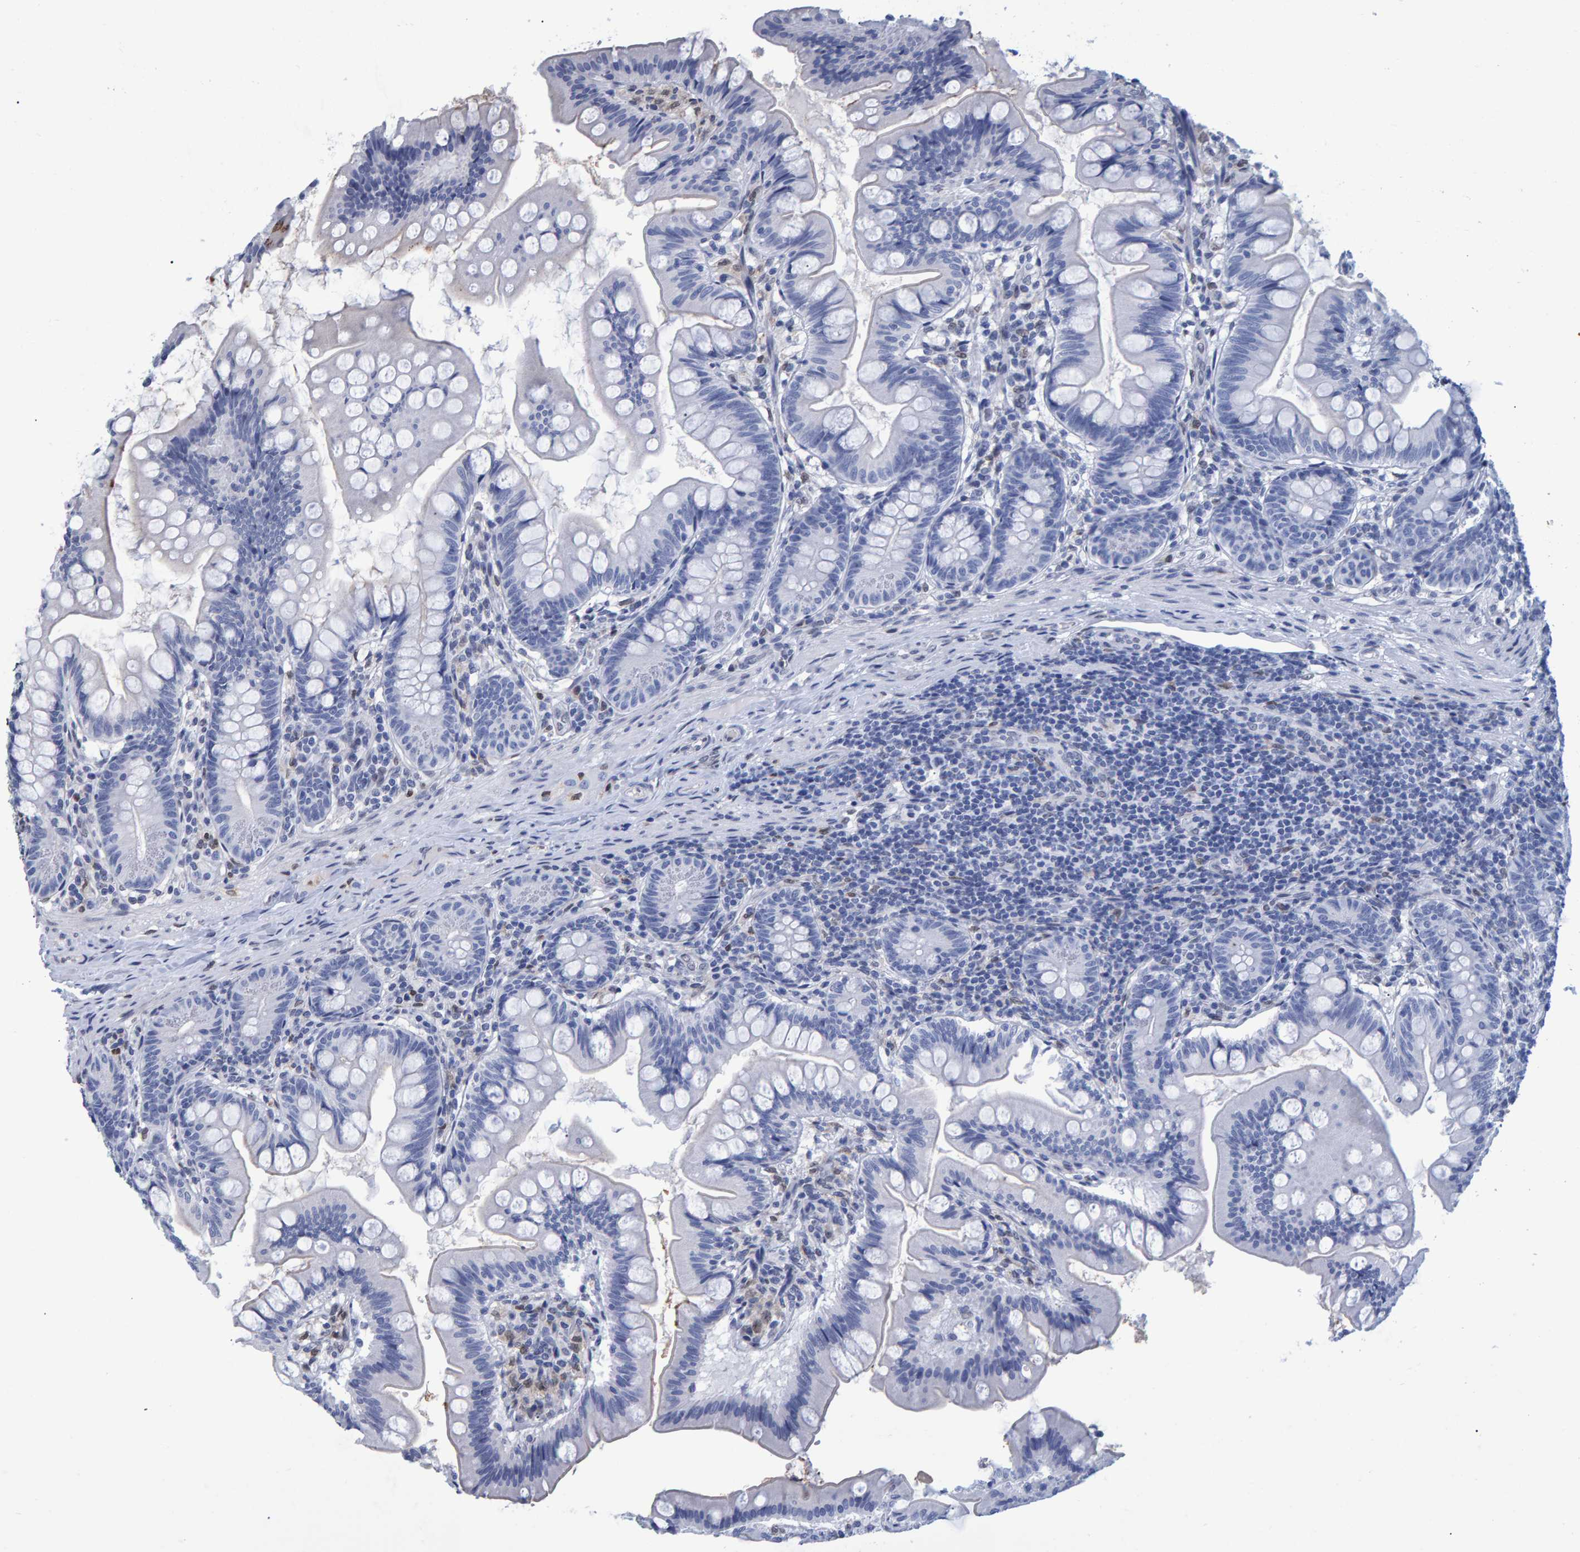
{"staining": {"intensity": "negative", "quantity": "none", "location": "none"}, "tissue": "small intestine", "cell_type": "Glandular cells", "image_type": "normal", "snomed": [{"axis": "morphology", "description": "Normal tissue, NOS"}, {"axis": "topography", "description": "Small intestine"}], "caption": "Protein analysis of normal small intestine demonstrates no significant positivity in glandular cells.", "gene": "QKI", "patient": {"sex": "male", "age": 7}}